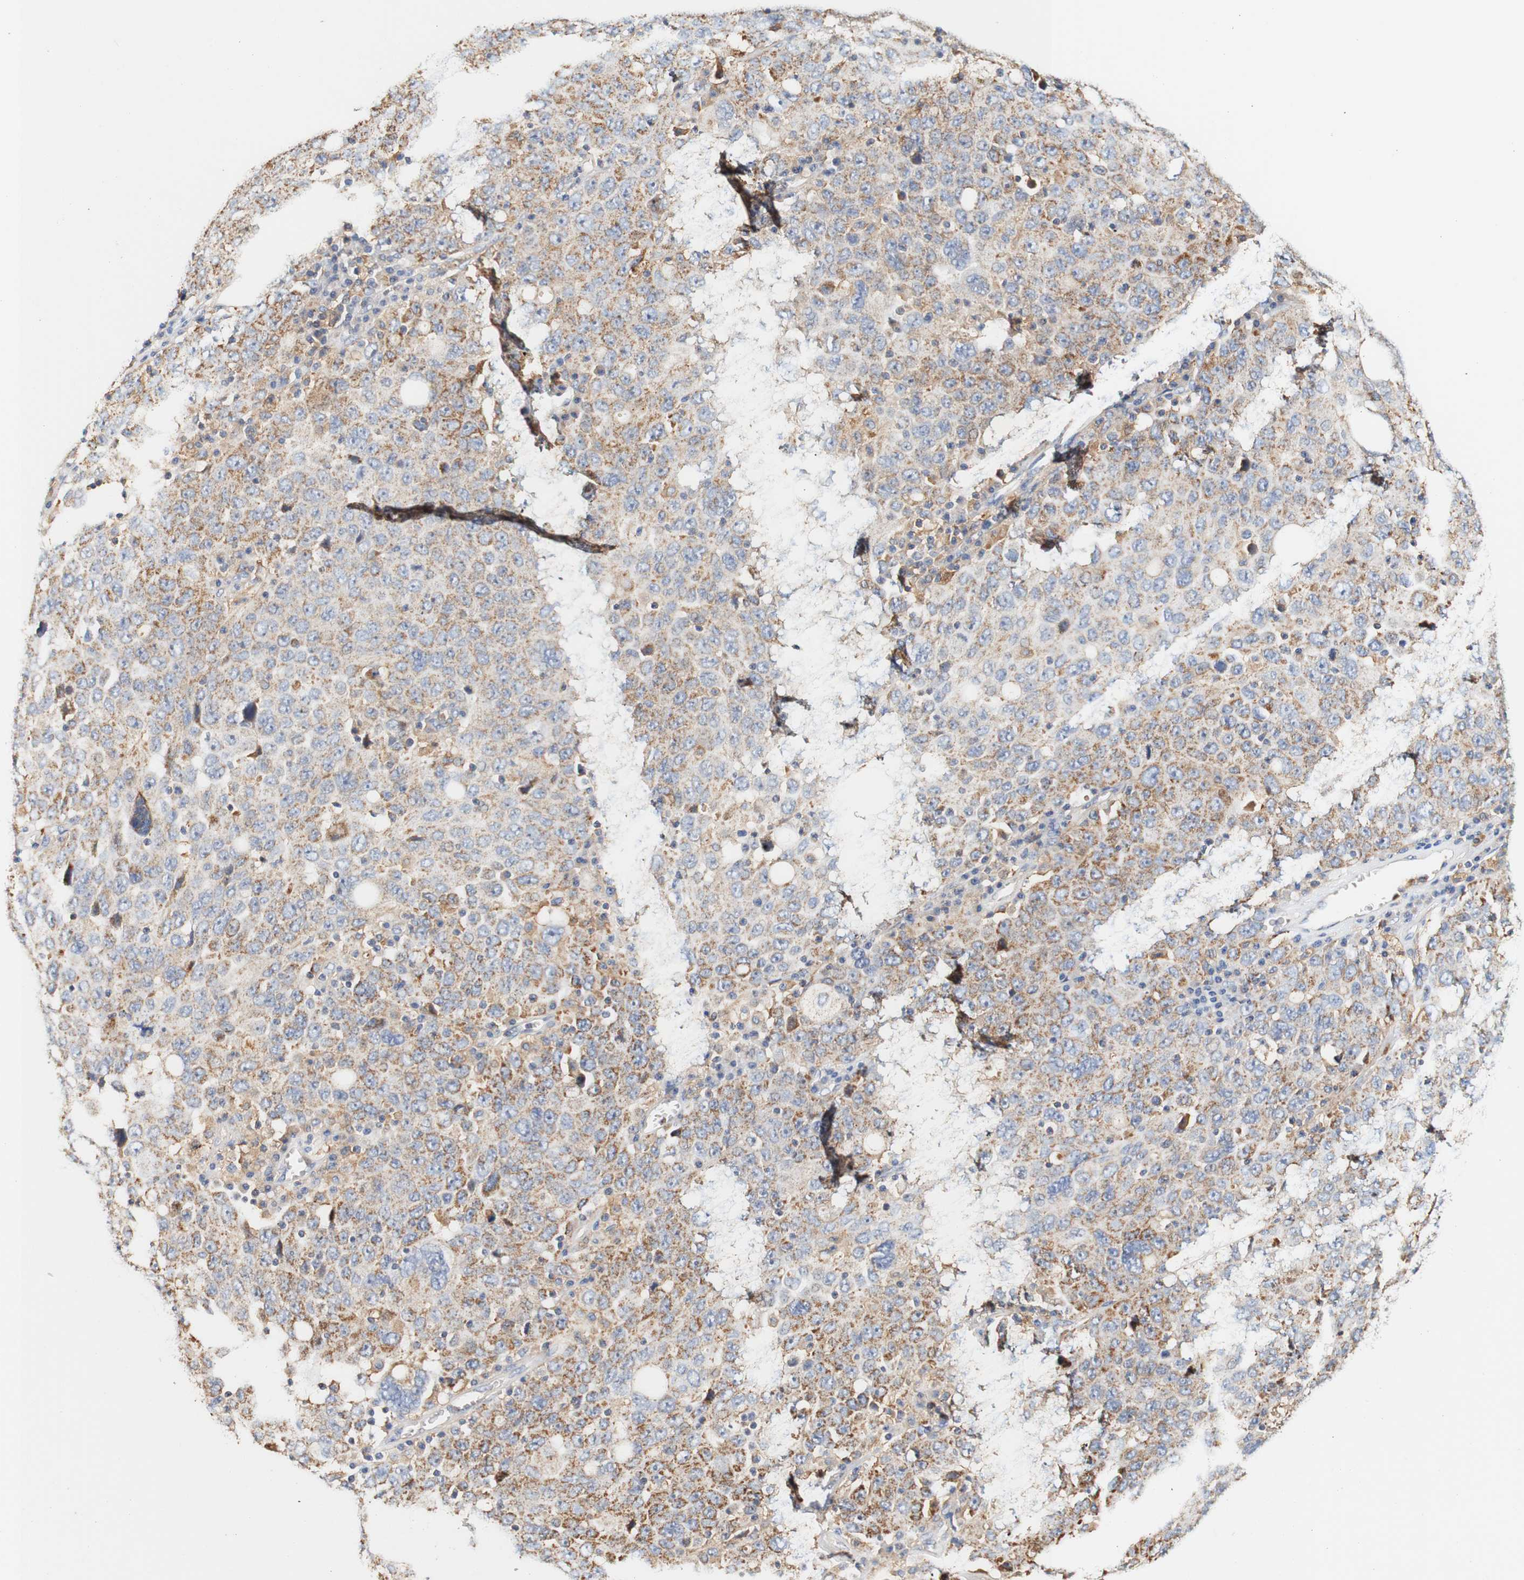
{"staining": {"intensity": "moderate", "quantity": "25%-75%", "location": "cytoplasmic/membranous"}, "tissue": "ovarian cancer", "cell_type": "Tumor cells", "image_type": "cancer", "snomed": [{"axis": "morphology", "description": "Carcinoma, endometroid"}, {"axis": "topography", "description": "Ovary"}], "caption": "Approximately 25%-75% of tumor cells in ovarian endometroid carcinoma show moderate cytoplasmic/membranous protein expression as visualized by brown immunohistochemical staining.", "gene": "PCDH7", "patient": {"sex": "female", "age": 62}}